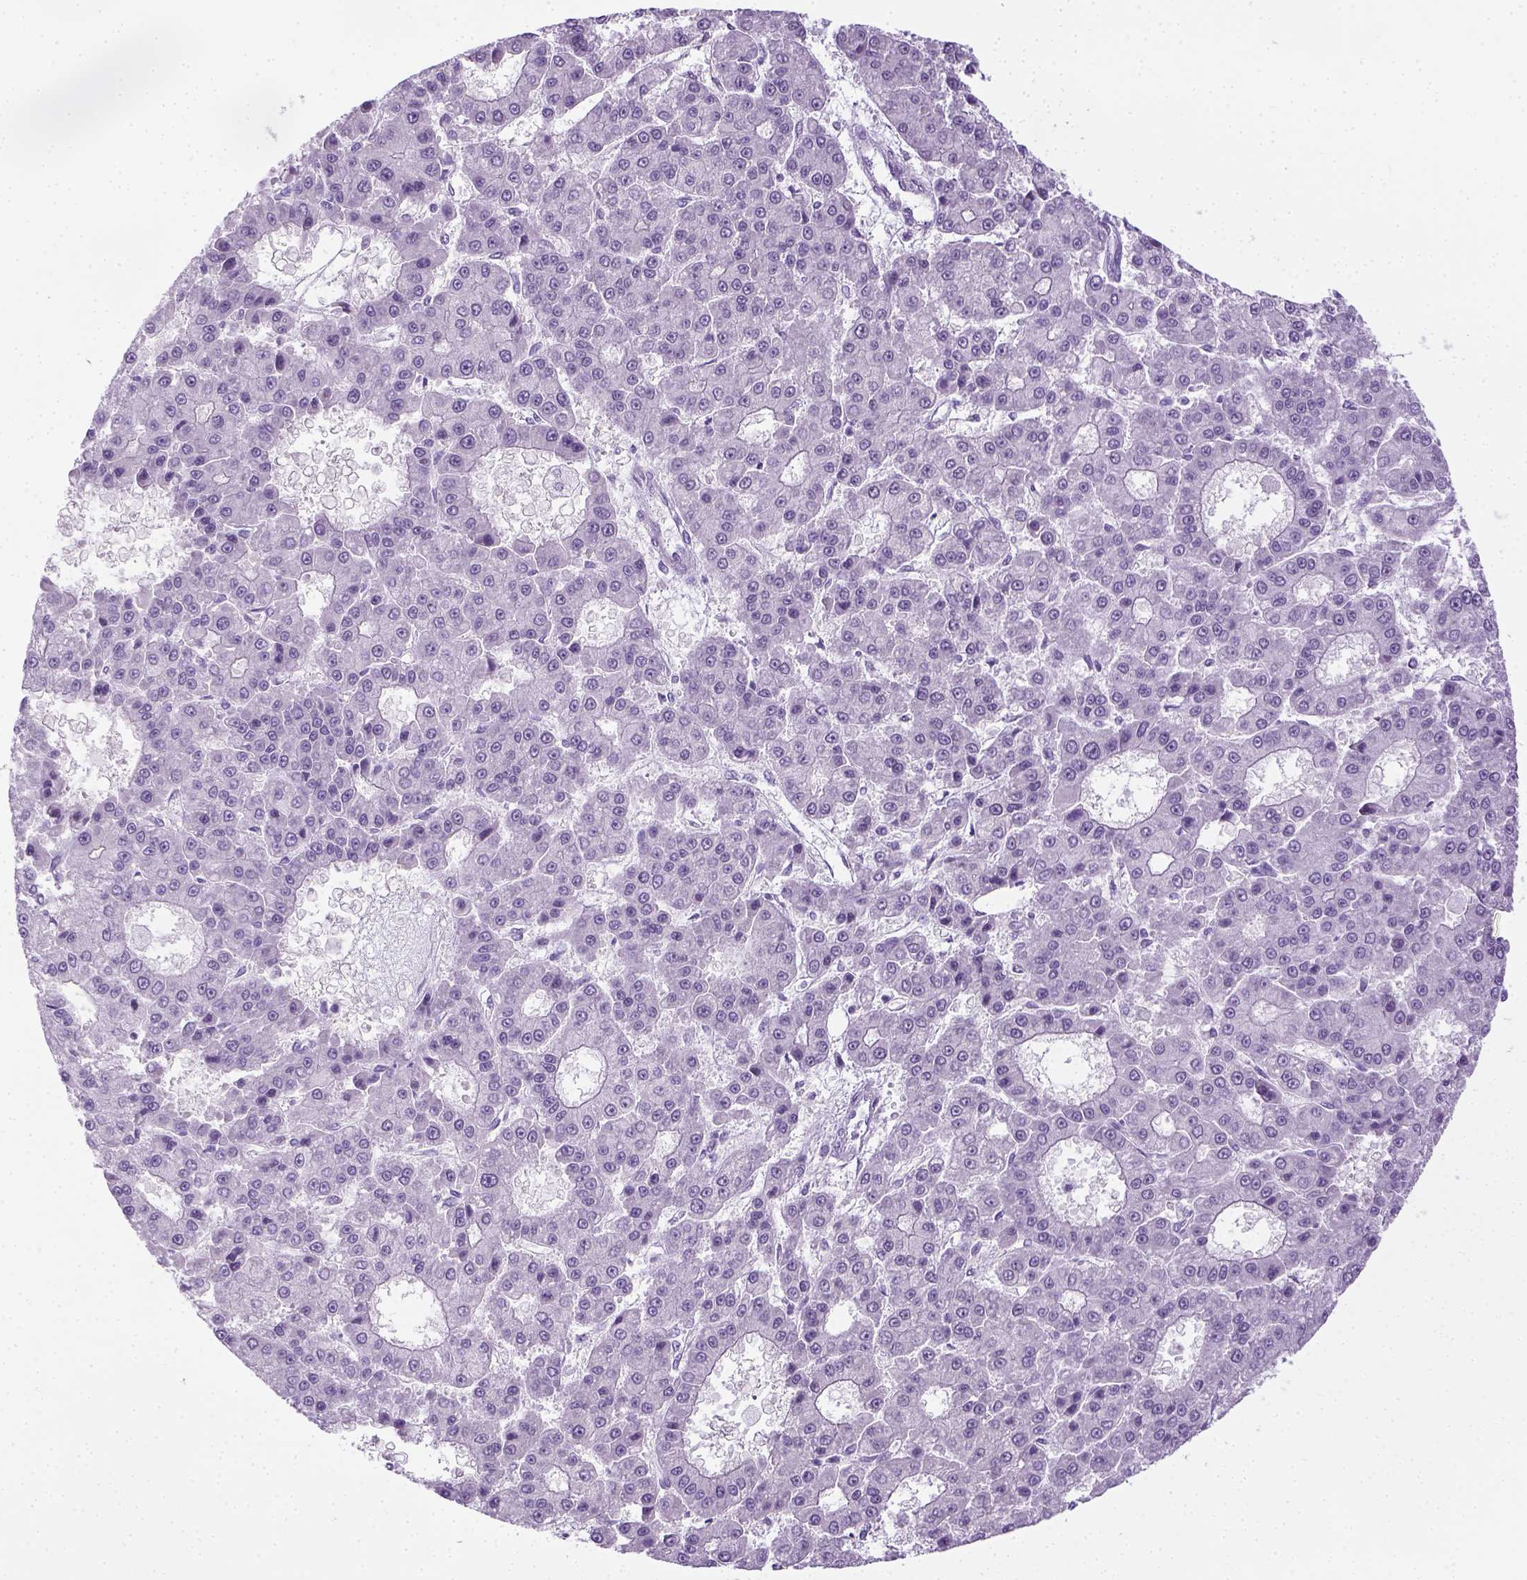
{"staining": {"intensity": "negative", "quantity": "none", "location": "none"}, "tissue": "liver cancer", "cell_type": "Tumor cells", "image_type": "cancer", "snomed": [{"axis": "morphology", "description": "Carcinoma, Hepatocellular, NOS"}, {"axis": "topography", "description": "Liver"}], "caption": "Tumor cells are negative for brown protein staining in liver hepatocellular carcinoma. (DAB (3,3'-diaminobenzidine) immunohistochemistry with hematoxylin counter stain).", "gene": "LGSN", "patient": {"sex": "male", "age": 70}}